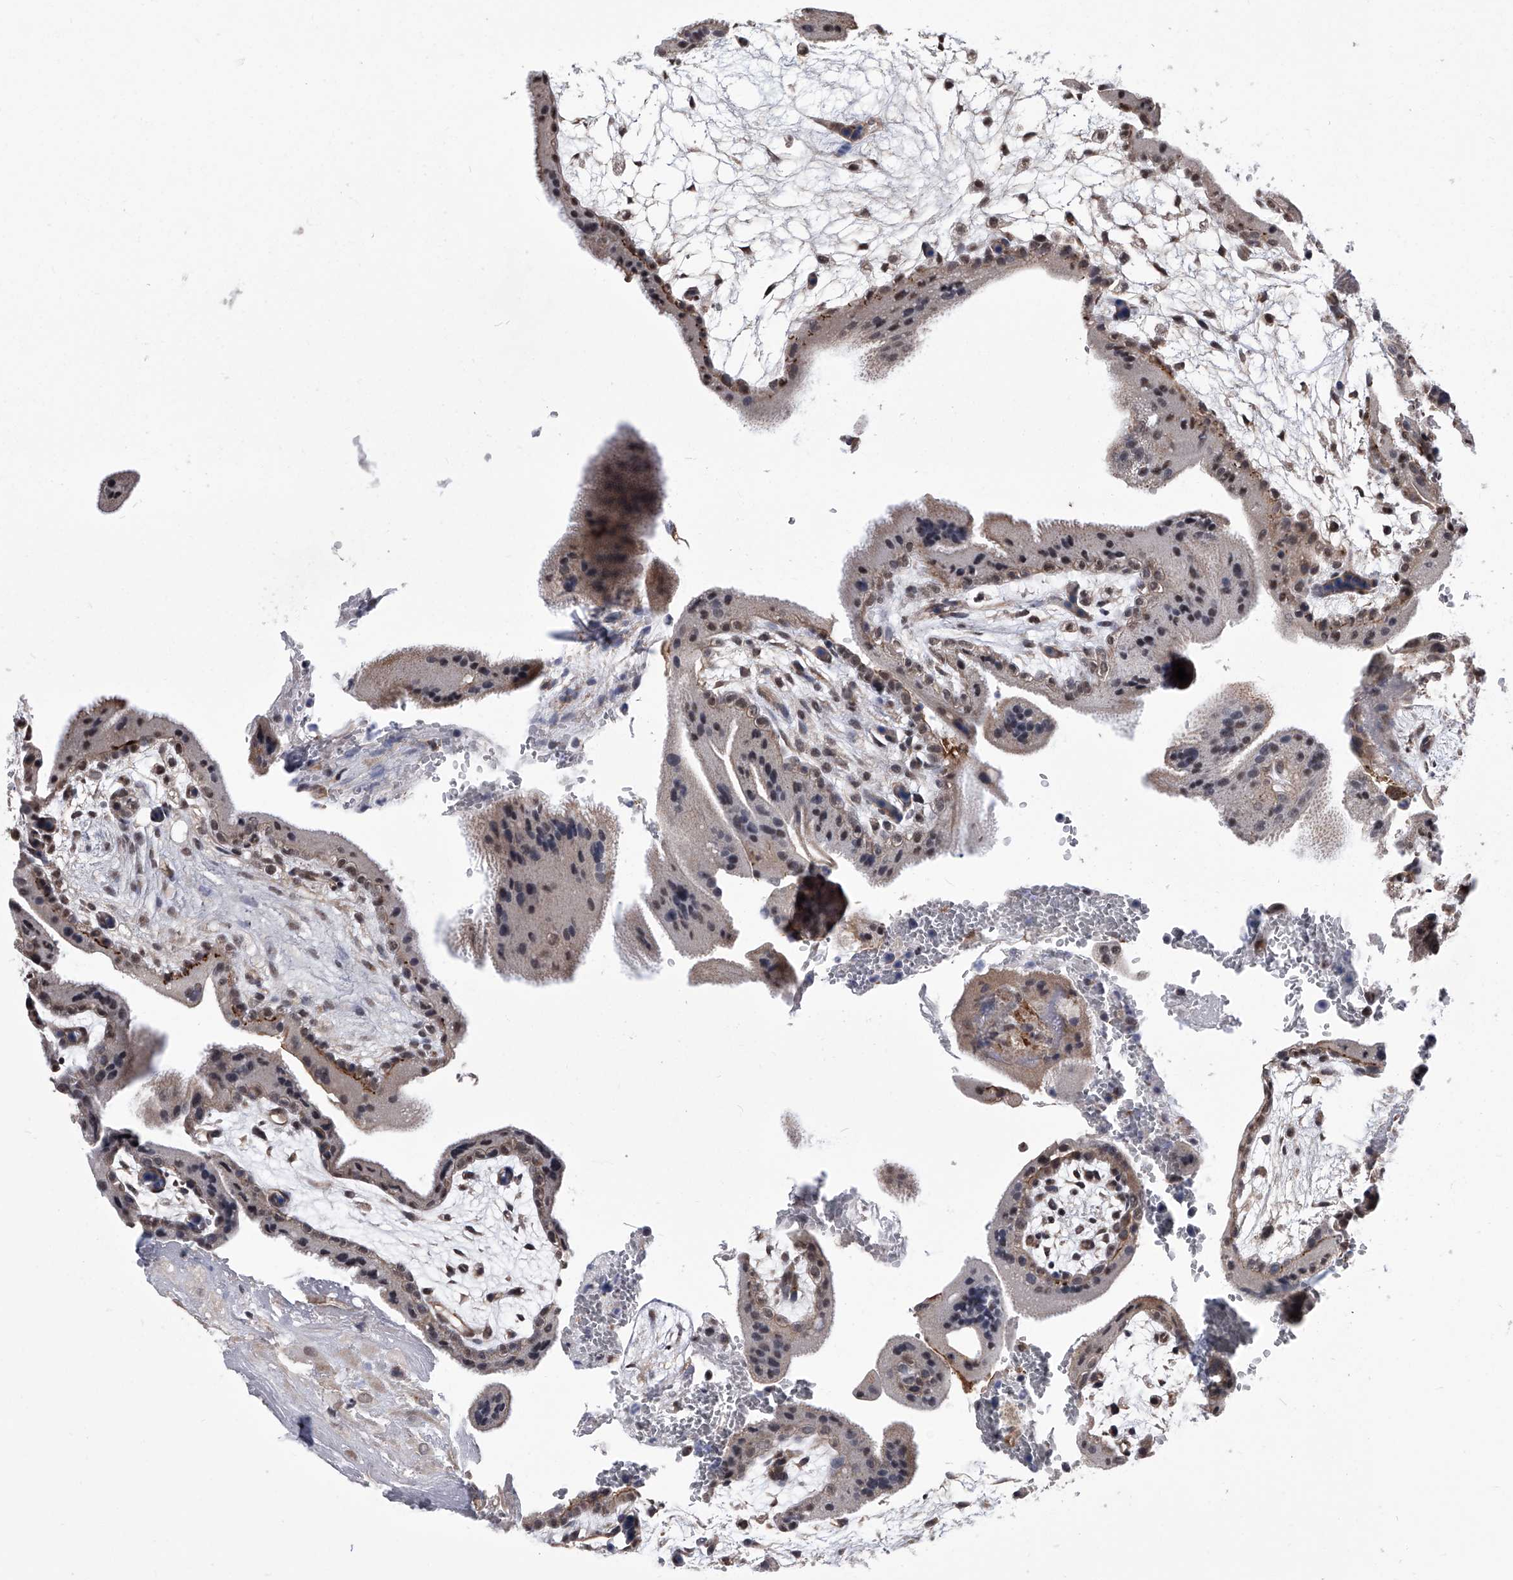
{"staining": {"intensity": "moderate", "quantity": "<25%", "location": "cytoplasmic/membranous,nuclear"}, "tissue": "placenta", "cell_type": "Trophoblastic cells", "image_type": "normal", "snomed": [{"axis": "morphology", "description": "Normal tissue, NOS"}, {"axis": "topography", "description": "Placenta"}], "caption": "IHC image of unremarkable placenta stained for a protein (brown), which displays low levels of moderate cytoplasmic/membranous,nuclear staining in about <25% of trophoblastic cells.", "gene": "ZNF76", "patient": {"sex": "female", "age": 35}}